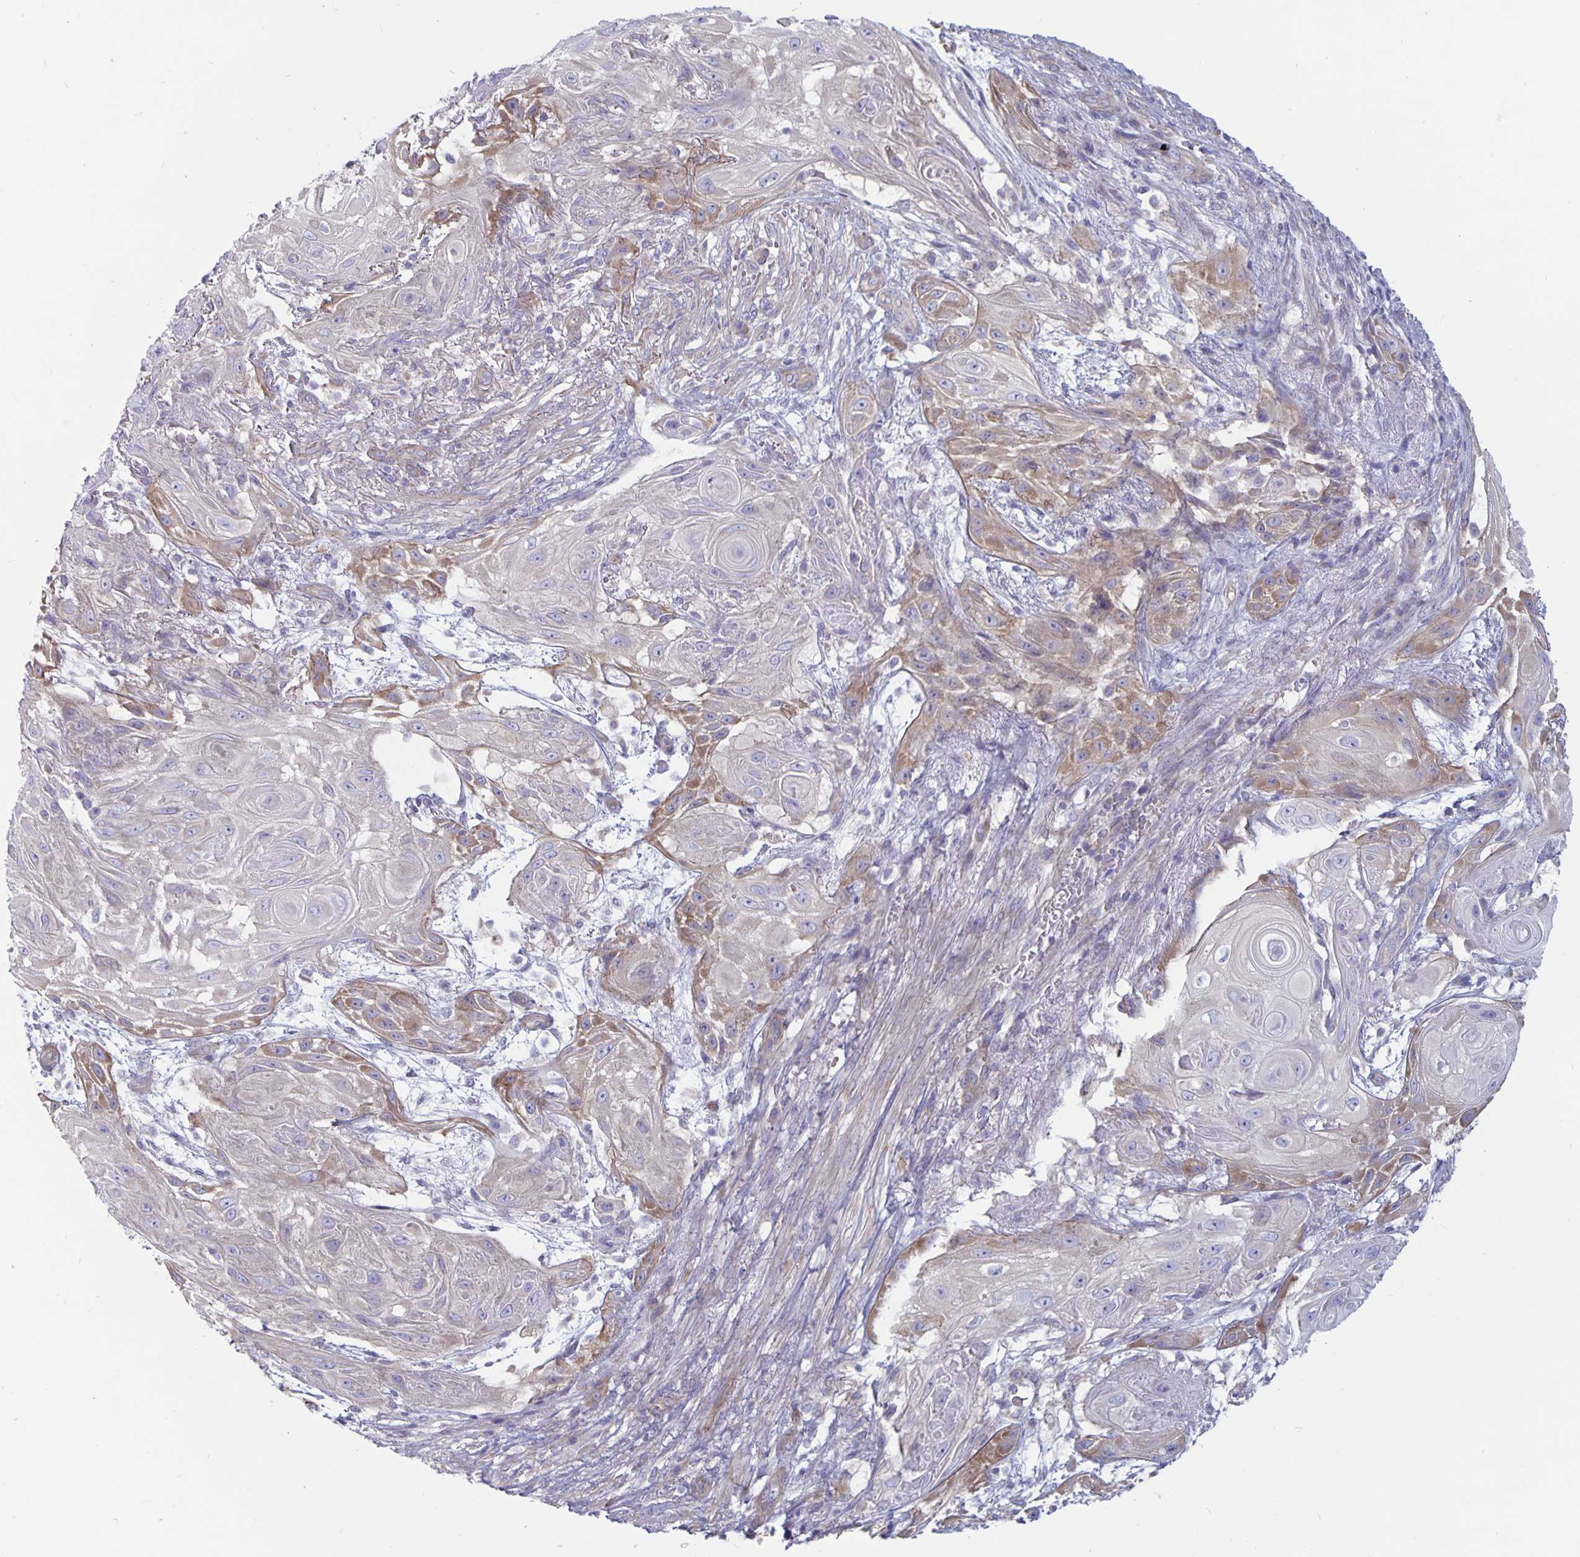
{"staining": {"intensity": "weak", "quantity": "<25%", "location": "cytoplasmic/membranous"}, "tissue": "skin cancer", "cell_type": "Tumor cells", "image_type": "cancer", "snomed": [{"axis": "morphology", "description": "Squamous cell carcinoma, NOS"}, {"axis": "topography", "description": "Skin"}], "caption": "Skin cancer was stained to show a protein in brown. There is no significant positivity in tumor cells.", "gene": "PLCB3", "patient": {"sex": "male", "age": 62}}